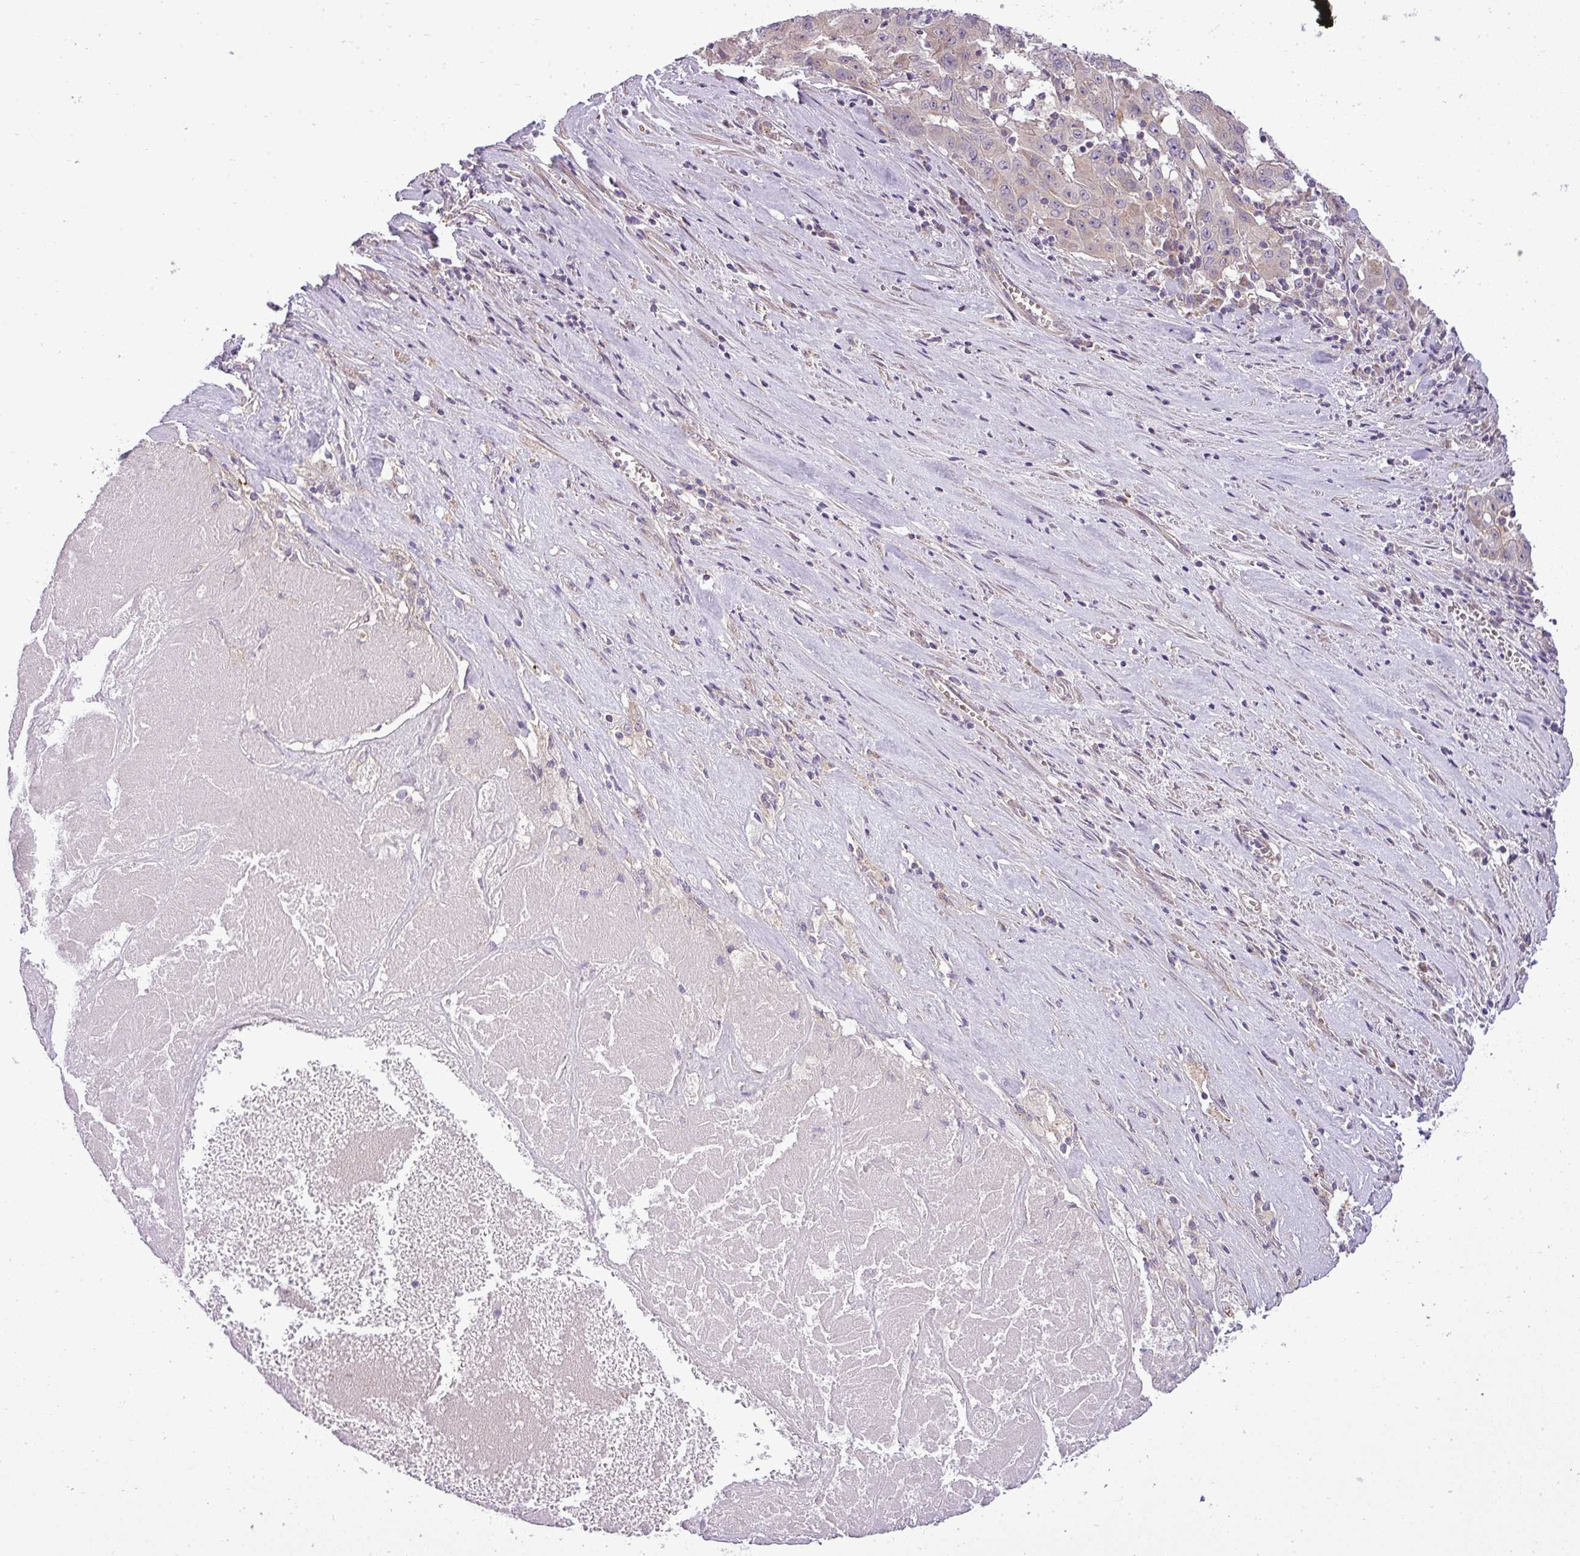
{"staining": {"intensity": "weak", "quantity": "<25%", "location": "cytoplasmic/membranous"}, "tissue": "pancreatic cancer", "cell_type": "Tumor cells", "image_type": "cancer", "snomed": [{"axis": "morphology", "description": "Adenocarcinoma, NOS"}, {"axis": "topography", "description": "Pancreas"}], "caption": "The photomicrograph shows no significant expression in tumor cells of pancreatic cancer (adenocarcinoma).", "gene": "ZDHHC1", "patient": {"sex": "male", "age": 63}}